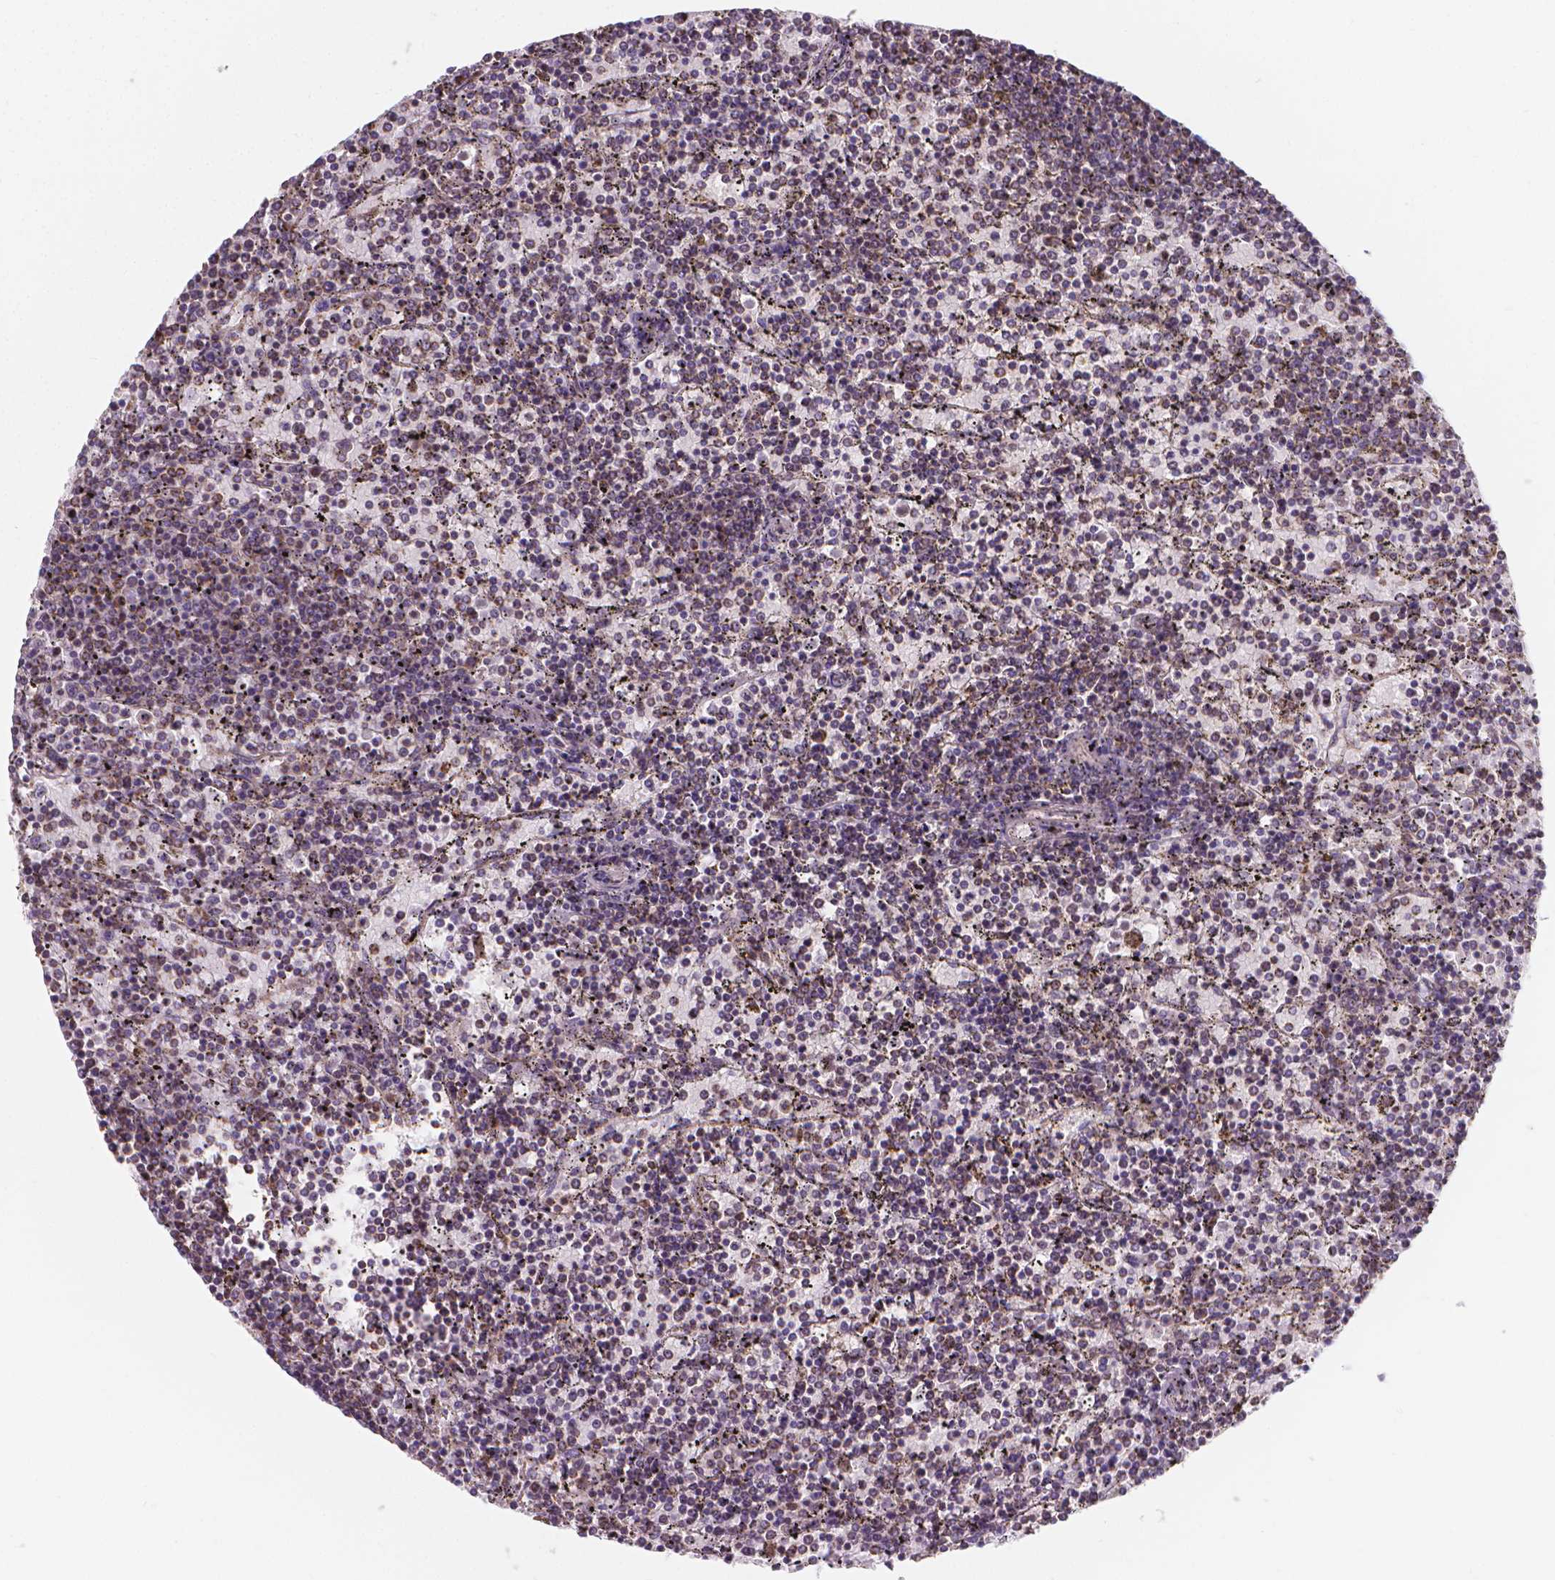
{"staining": {"intensity": "weak", "quantity": "25%-75%", "location": "cytoplasmic/membranous"}, "tissue": "lymphoma", "cell_type": "Tumor cells", "image_type": "cancer", "snomed": [{"axis": "morphology", "description": "Malignant lymphoma, non-Hodgkin's type, Low grade"}, {"axis": "topography", "description": "Spleen"}], "caption": "A brown stain labels weak cytoplasmic/membranous expression of a protein in human low-grade malignant lymphoma, non-Hodgkin's type tumor cells.", "gene": "SNCAIP", "patient": {"sex": "female", "age": 77}}